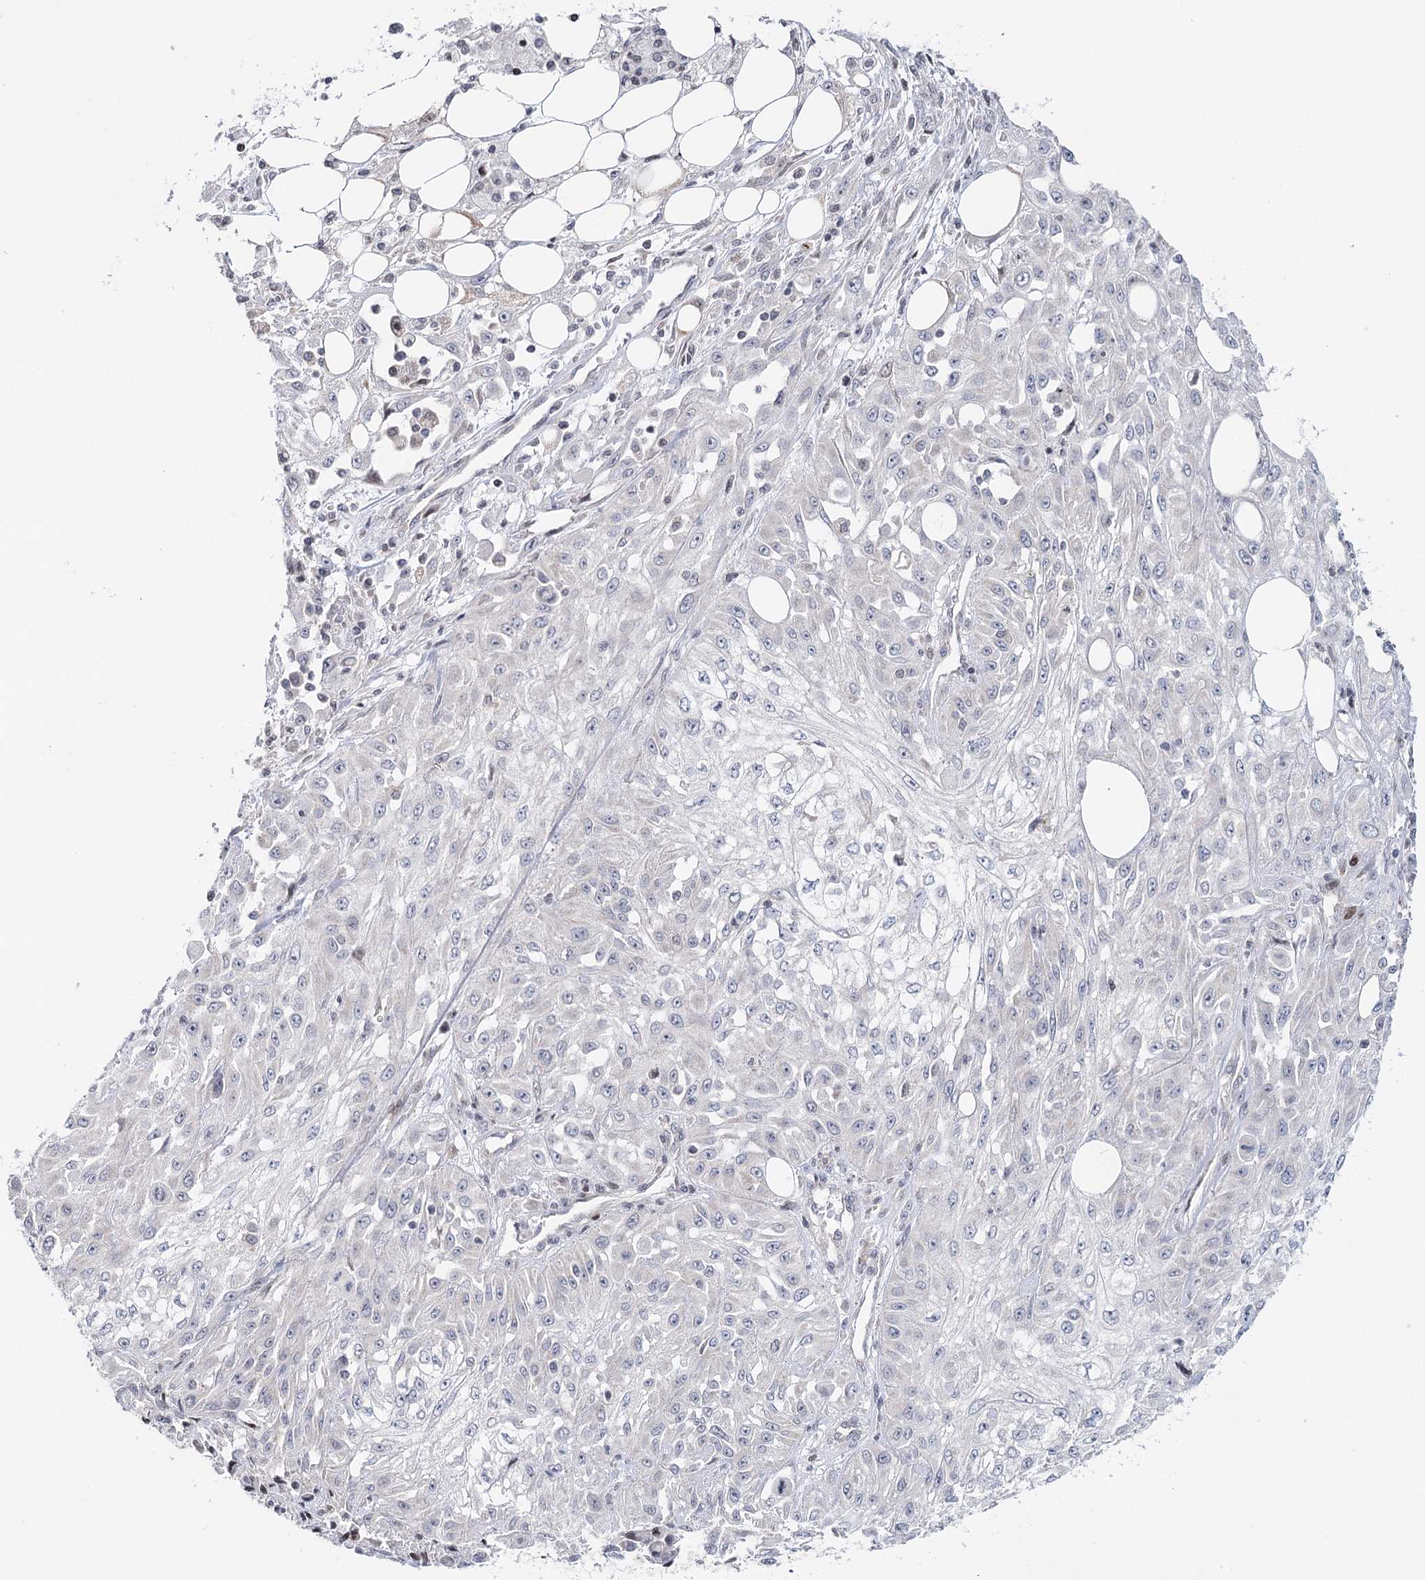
{"staining": {"intensity": "negative", "quantity": "none", "location": "none"}, "tissue": "skin cancer", "cell_type": "Tumor cells", "image_type": "cancer", "snomed": [{"axis": "morphology", "description": "Squamous cell carcinoma, NOS"}, {"axis": "morphology", "description": "Squamous cell carcinoma, metastatic, NOS"}, {"axis": "topography", "description": "Skin"}, {"axis": "topography", "description": "Lymph node"}], "caption": "Squamous cell carcinoma (skin) stained for a protein using immunohistochemistry displays no staining tumor cells.", "gene": "PTGR1", "patient": {"sex": "male", "age": 75}}